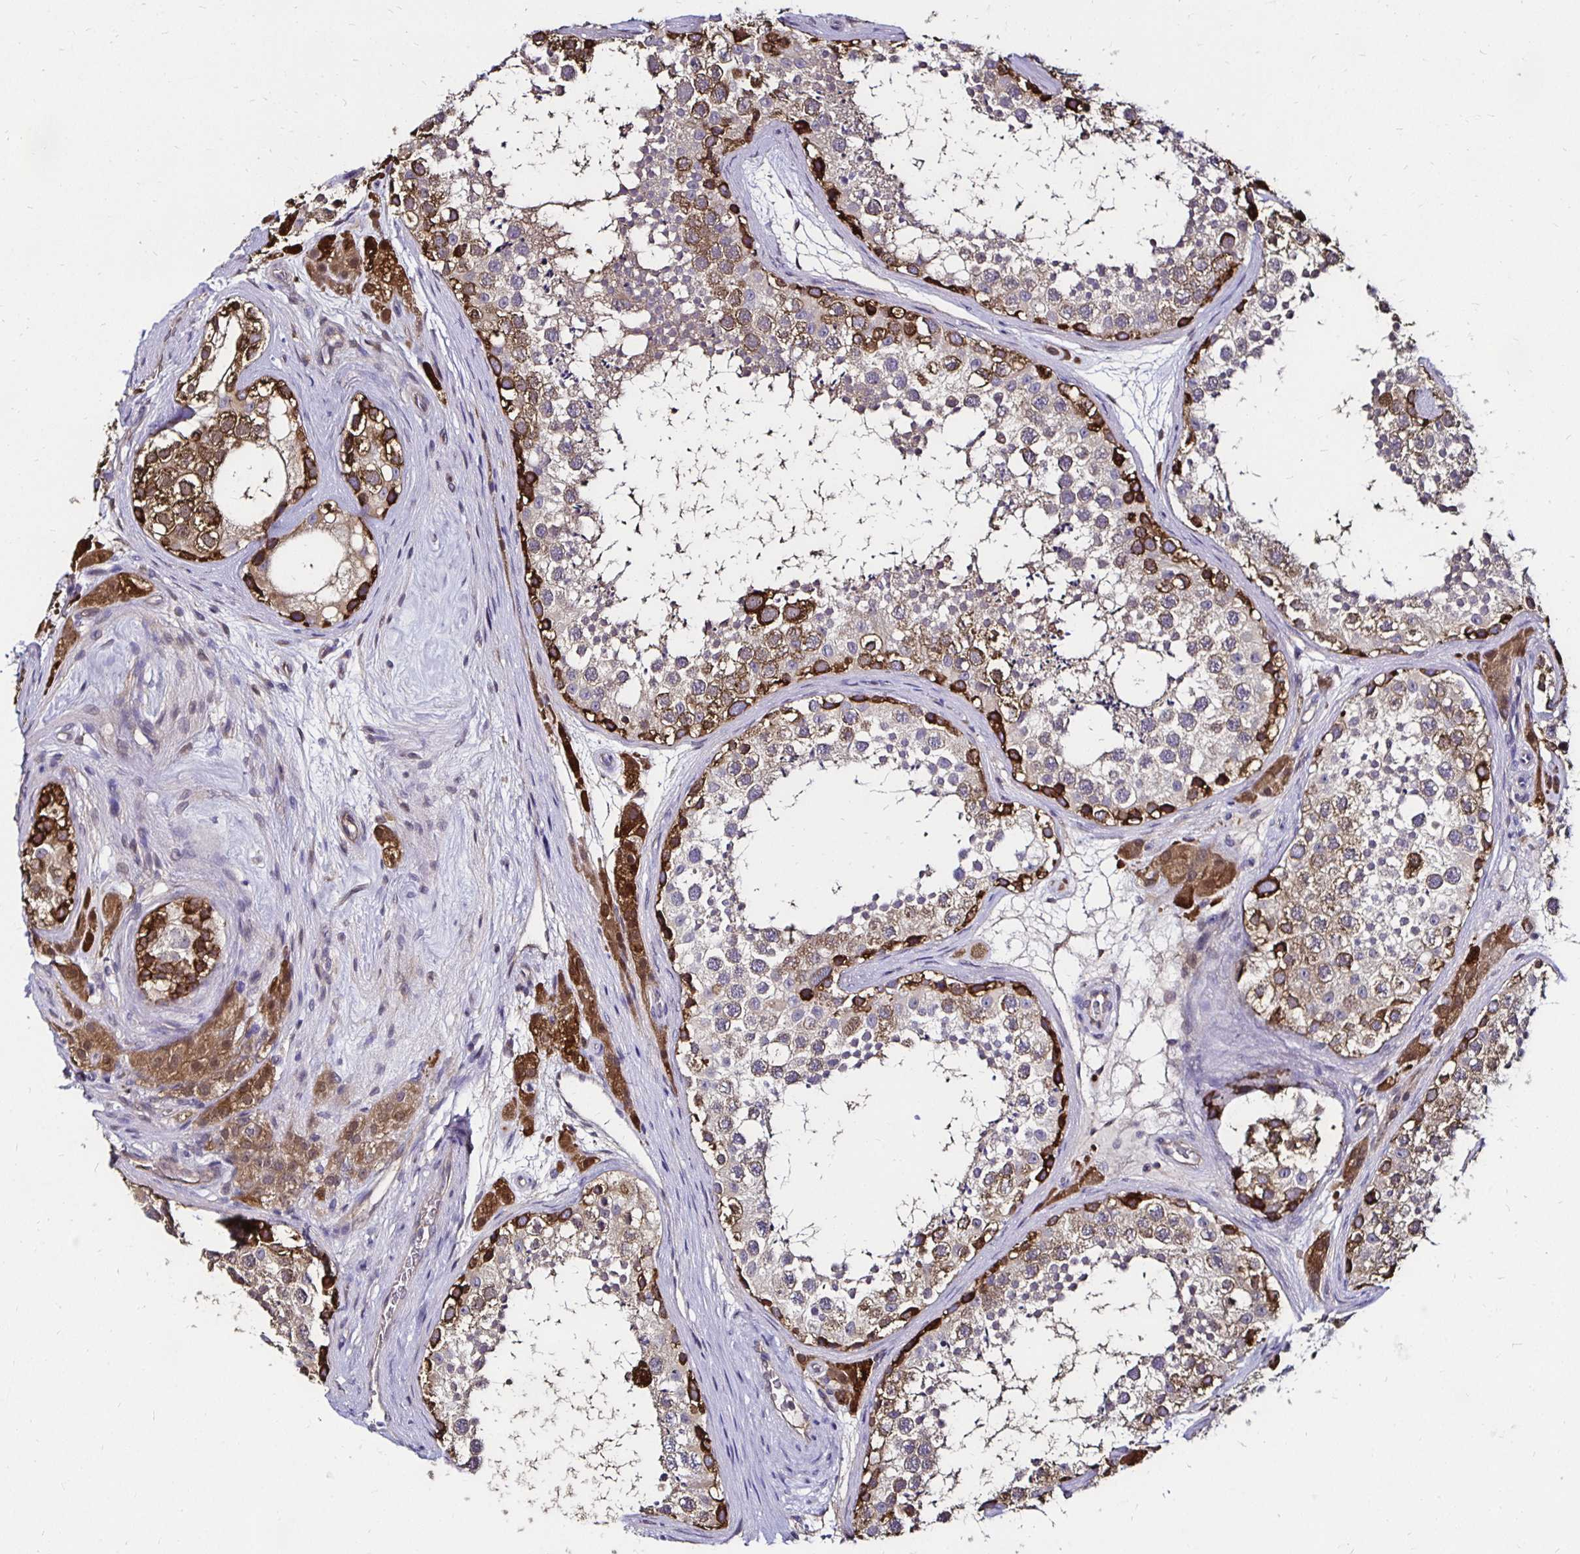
{"staining": {"intensity": "strong", "quantity": "<25%", "location": "cytoplasmic/membranous"}, "tissue": "testis", "cell_type": "Cells in seminiferous ducts", "image_type": "normal", "snomed": [{"axis": "morphology", "description": "Normal tissue, NOS"}, {"axis": "topography", "description": "Testis"}], "caption": "Brown immunohistochemical staining in benign testis displays strong cytoplasmic/membranous positivity in about <25% of cells in seminiferous ducts. The staining is performed using DAB brown chromogen to label protein expression. The nuclei are counter-stained blue using hematoxylin.", "gene": "TXN", "patient": {"sex": "male", "age": 41}}